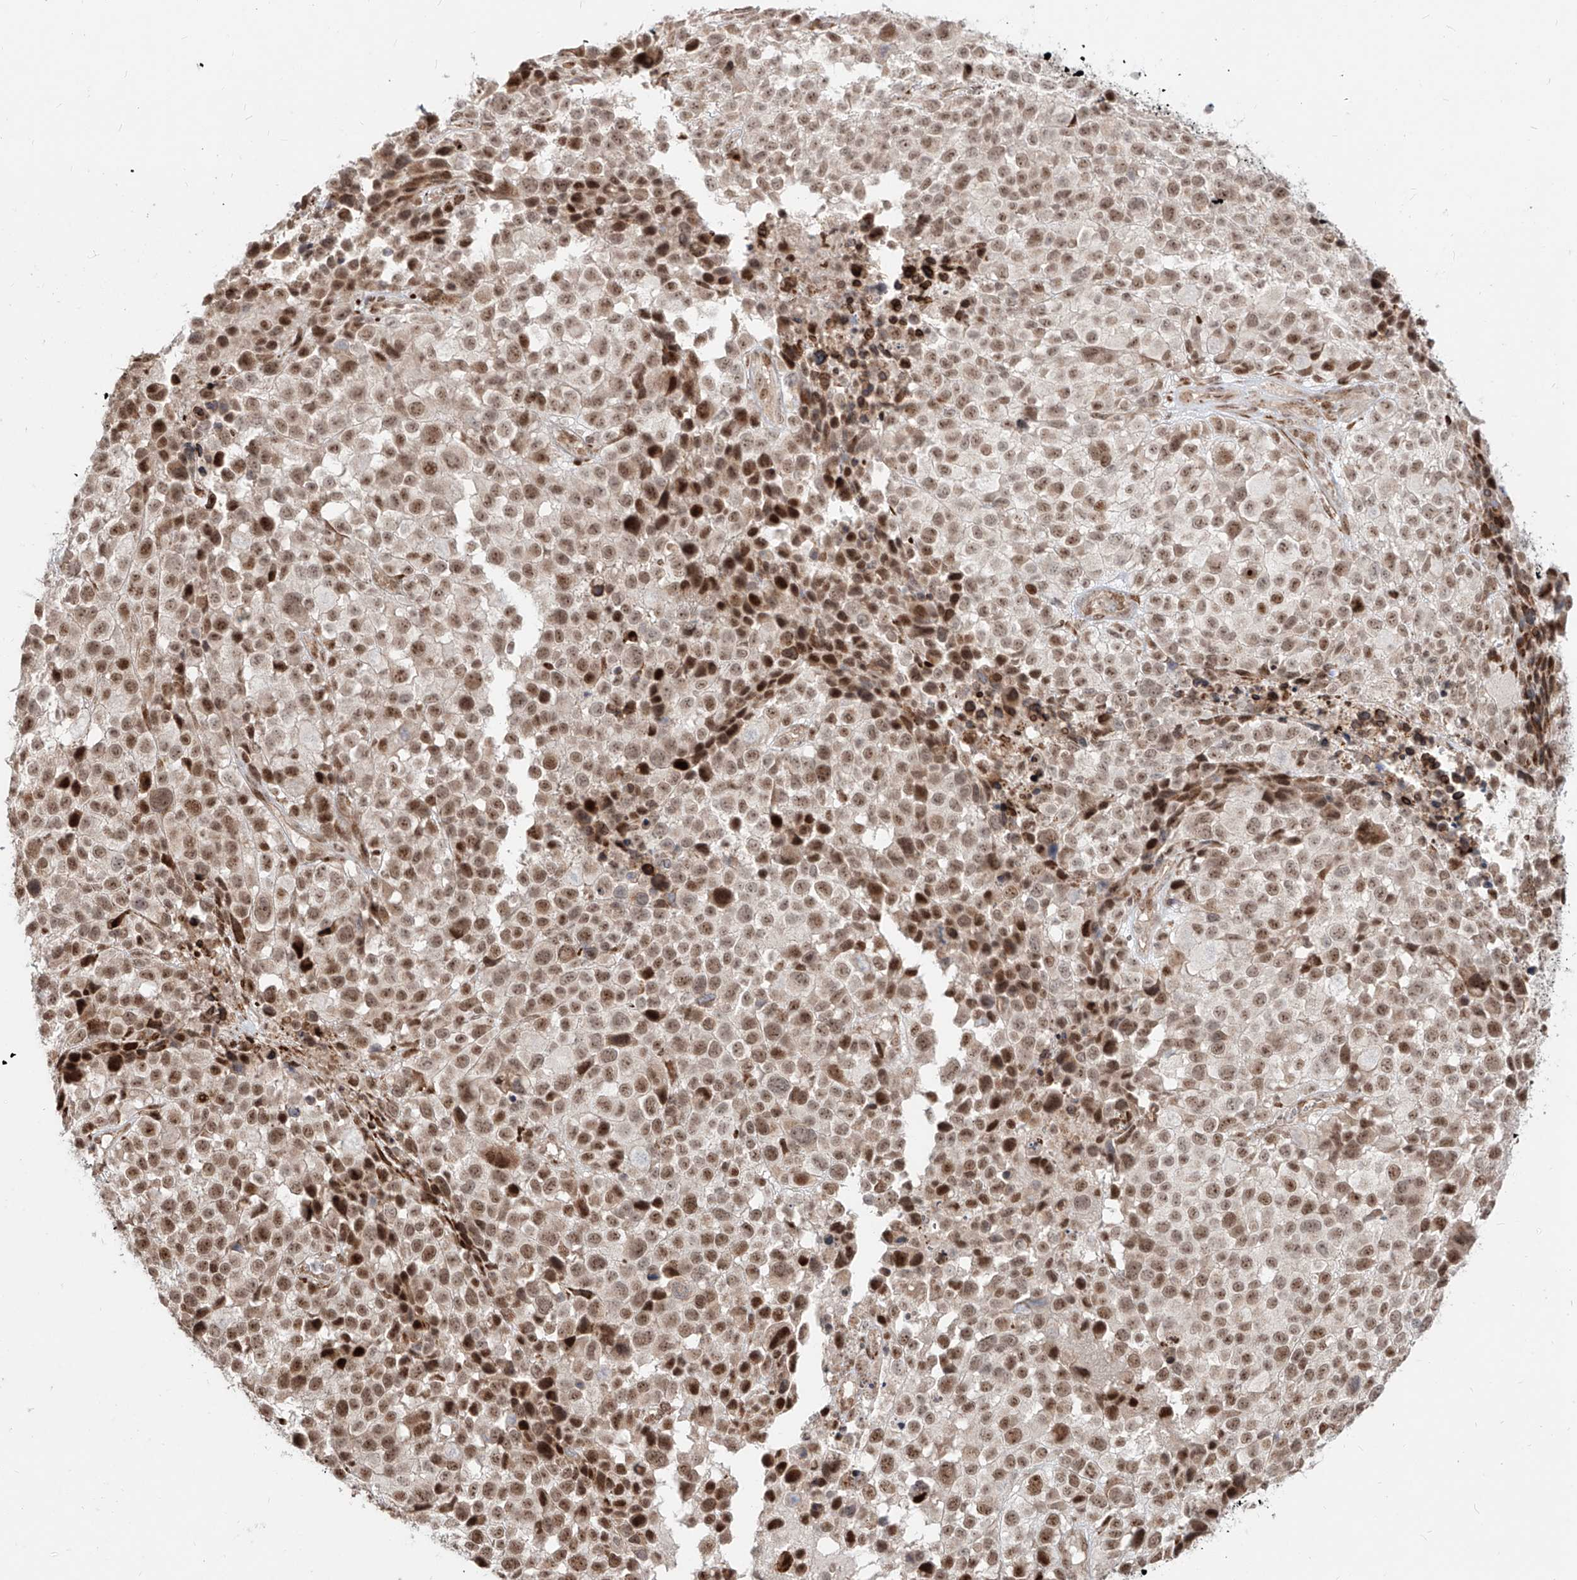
{"staining": {"intensity": "moderate", "quantity": ">75%", "location": "nuclear"}, "tissue": "melanoma", "cell_type": "Tumor cells", "image_type": "cancer", "snomed": [{"axis": "morphology", "description": "Malignant melanoma, NOS"}, {"axis": "topography", "description": "Skin of trunk"}], "caption": "Immunohistochemical staining of human melanoma exhibits medium levels of moderate nuclear expression in approximately >75% of tumor cells.", "gene": "ZNF710", "patient": {"sex": "male", "age": 71}}